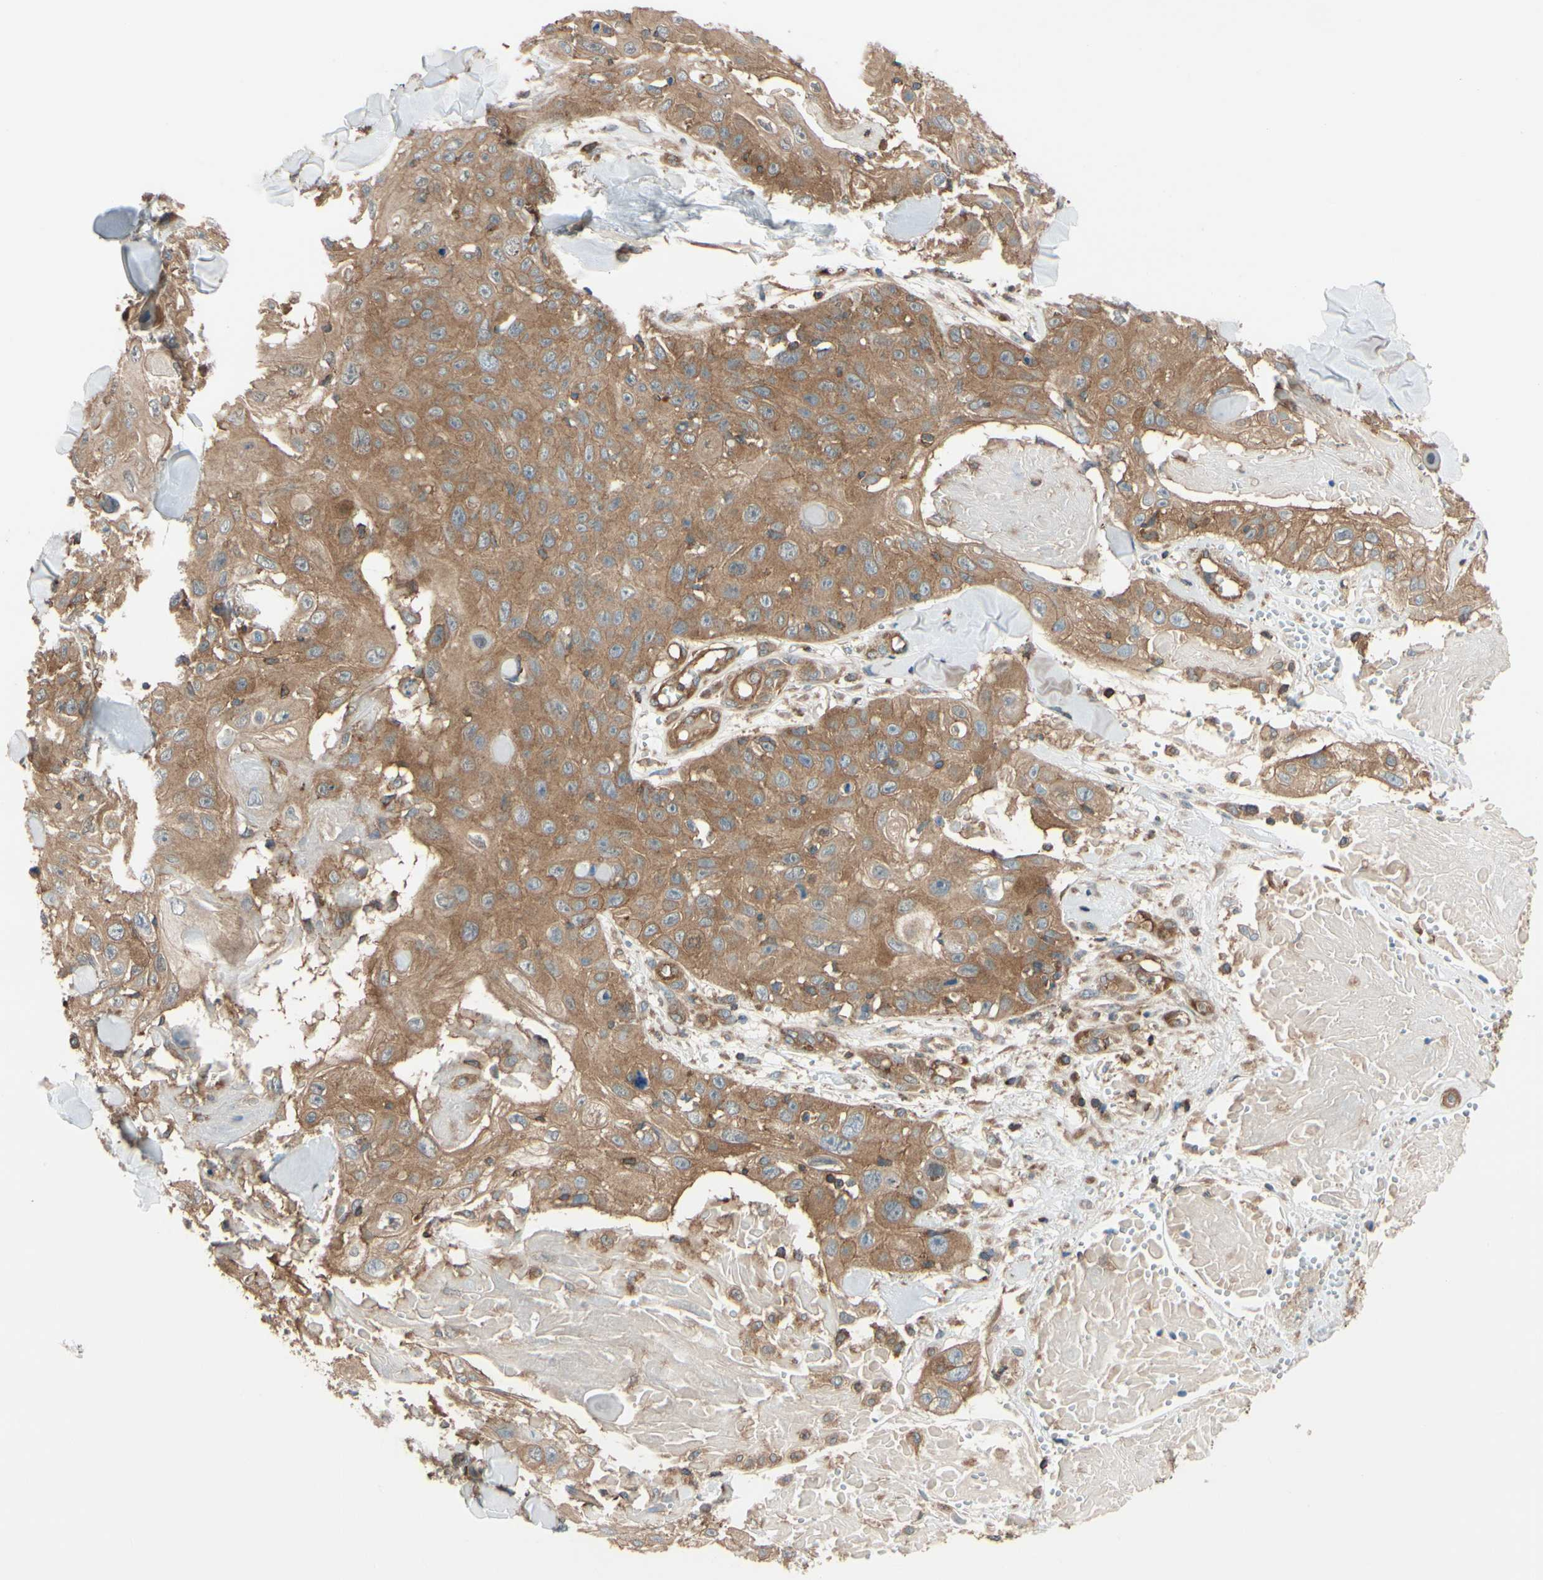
{"staining": {"intensity": "moderate", "quantity": ">75%", "location": "cytoplasmic/membranous"}, "tissue": "skin cancer", "cell_type": "Tumor cells", "image_type": "cancer", "snomed": [{"axis": "morphology", "description": "Squamous cell carcinoma, NOS"}, {"axis": "topography", "description": "Skin"}], "caption": "This photomicrograph exhibits skin squamous cell carcinoma stained with immunohistochemistry to label a protein in brown. The cytoplasmic/membranous of tumor cells show moderate positivity for the protein. Nuclei are counter-stained blue.", "gene": "EPS15", "patient": {"sex": "male", "age": 86}}